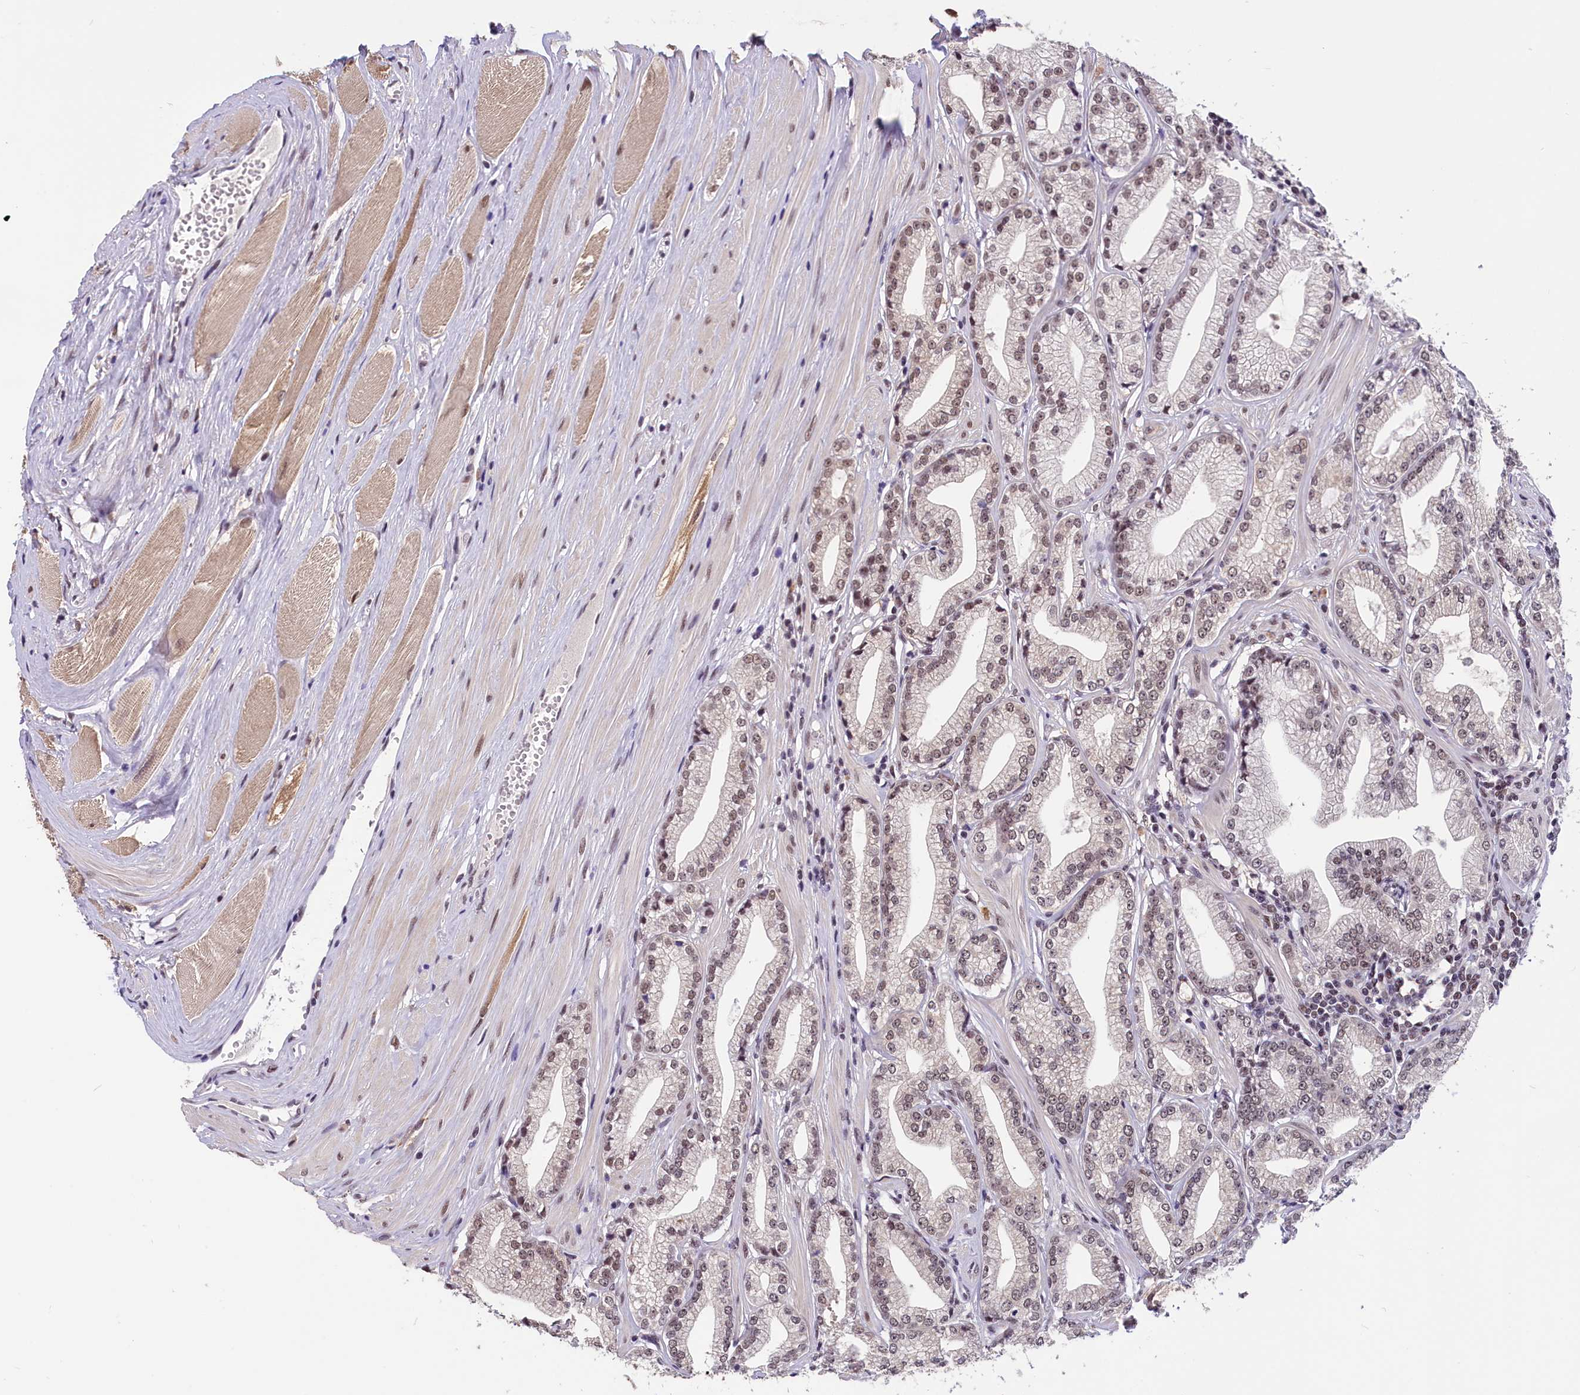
{"staining": {"intensity": "weak", "quantity": "25%-75%", "location": "nuclear"}, "tissue": "prostate cancer", "cell_type": "Tumor cells", "image_type": "cancer", "snomed": [{"axis": "morphology", "description": "Adenocarcinoma, High grade"}, {"axis": "topography", "description": "Prostate"}], "caption": "Human high-grade adenocarcinoma (prostate) stained with a brown dye demonstrates weak nuclear positive positivity in approximately 25%-75% of tumor cells.", "gene": "ZC3H4", "patient": {"sex": "male", "age": 67}}